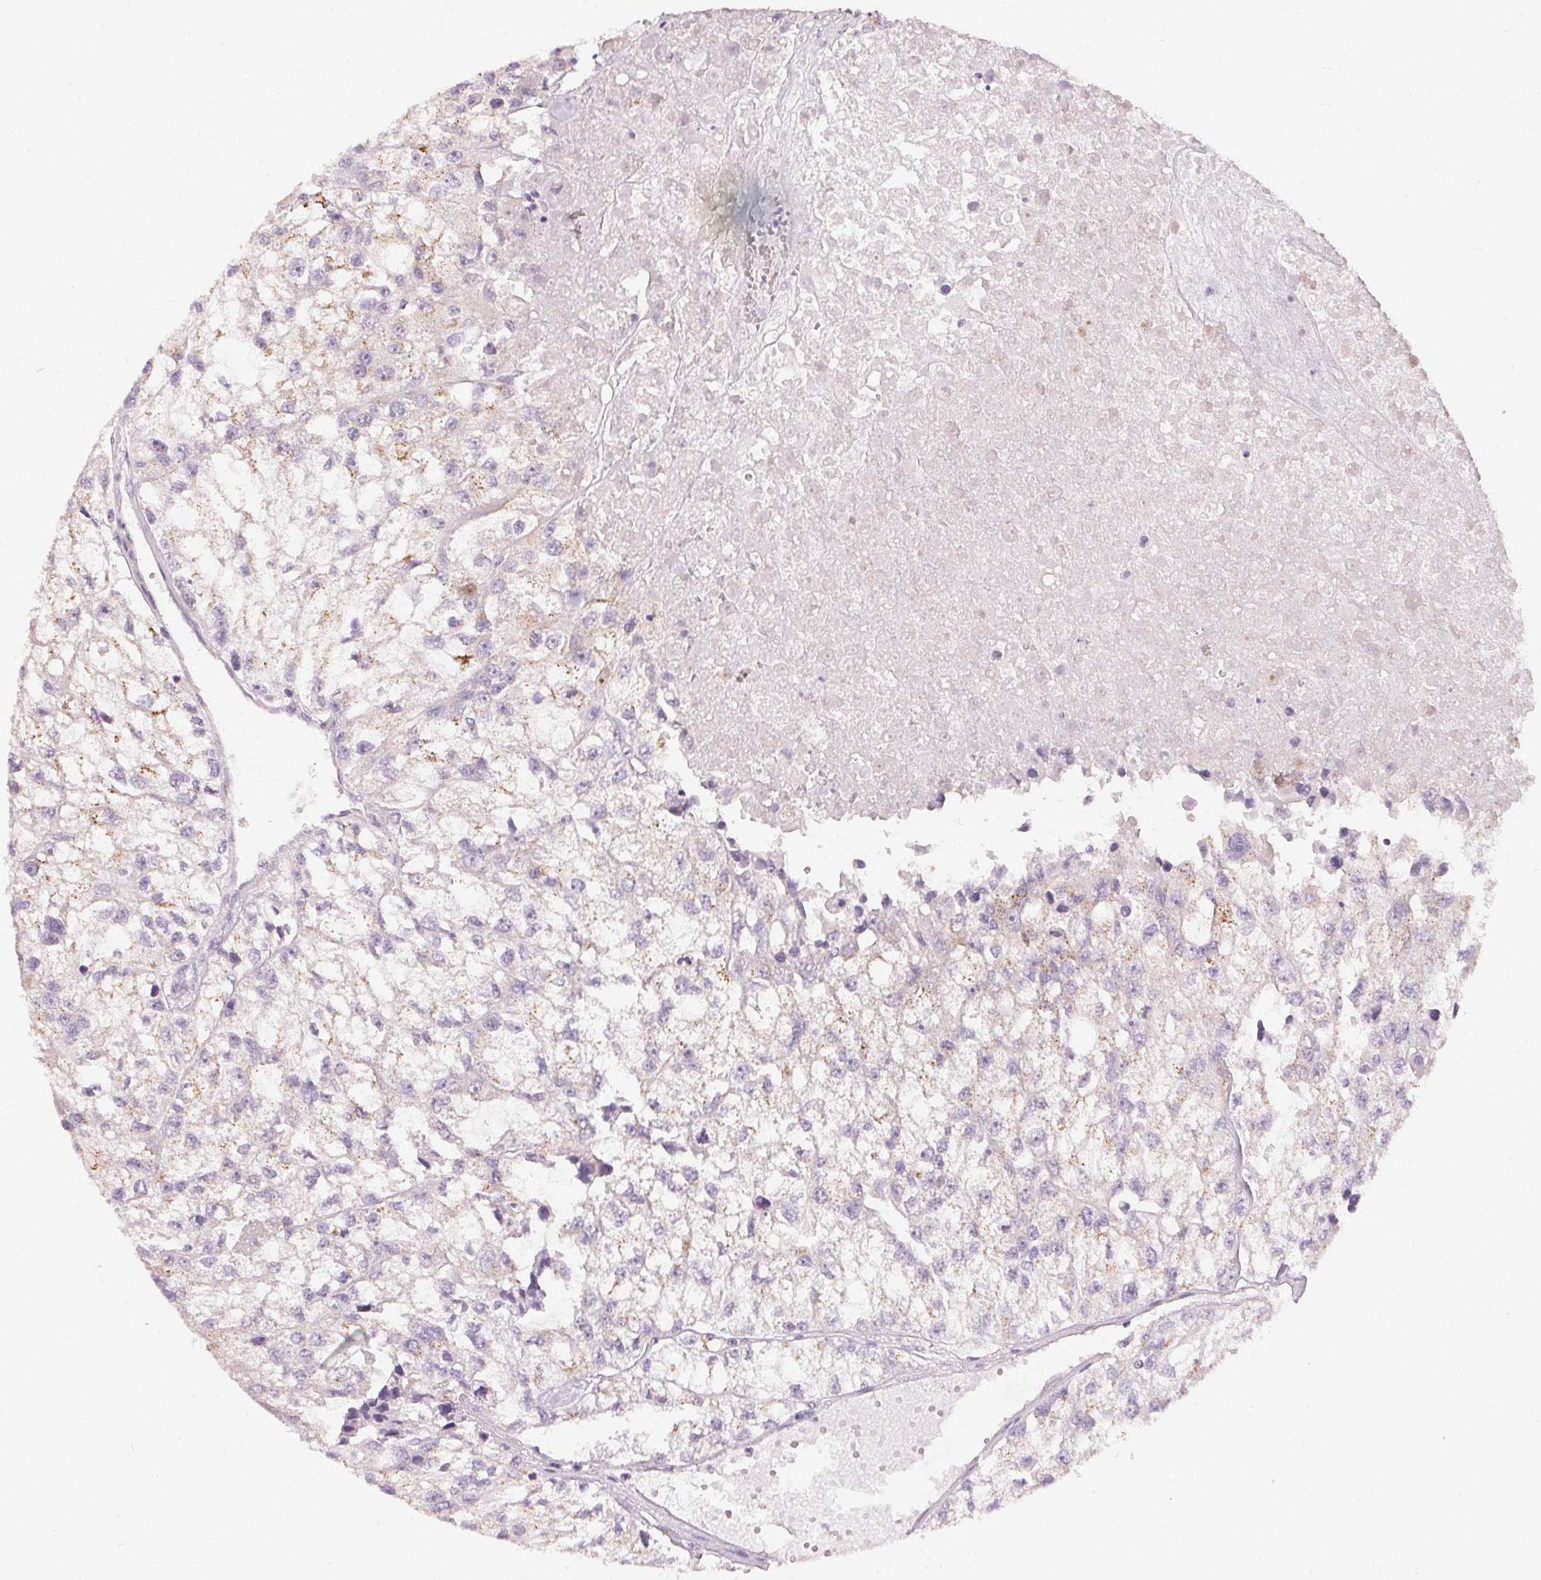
{"staining": {"intensity": "negative", "quantity": "none", "location": "none"}, "tissue": "renal cancer", "cell_type": "Tumor cells", "image_type": "cancer", "snomed": [{"axis": "morphology", "description": "Adenocarcinoma, NOS"}, {"axis": "topography", "description": "Kidney"}], "caption": "Photomicrograph shows no protein staining in tumor cells of renal cancer tissue.", "gene": "DRAM2", "patient": {"sex": "male", "age": 56}}